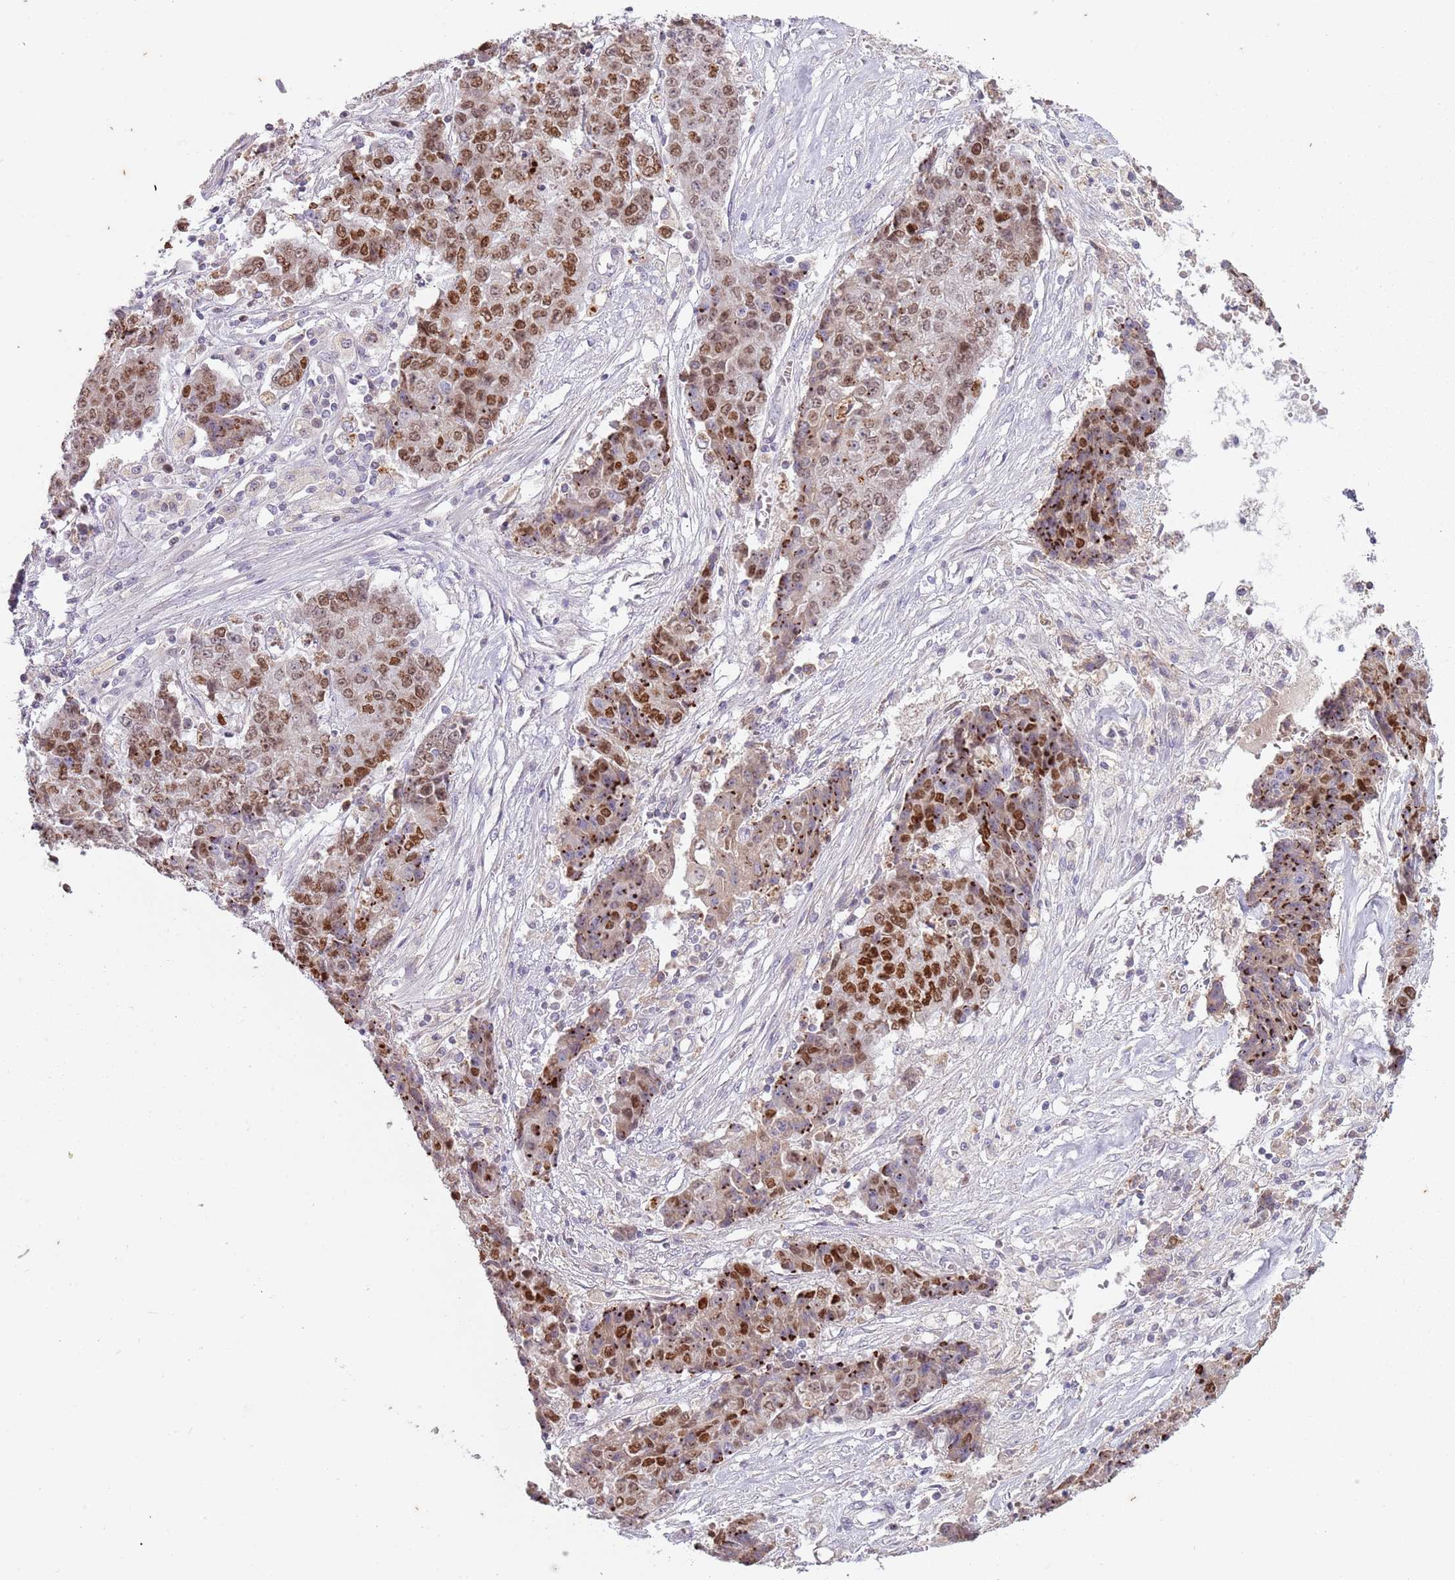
{"staining": {"intensity": "strong", "quantity": ">75%", "location": "nuclear"}, "tissue": "ovarian cancer", "cell_type": "Tumor cells", "image_type": "cancer", "snomed": [{"axis": "morphology", "description": "Carcinoma, endometroid"}, {"axis": "topography", "description": "Ovary"}], "caption": "High-magnification brightfield microscopy of ovarian cancer (endometroid carcinoma) stained with DAB (3,3'-diaminobenzidine) (brown) and counterstained with hematoxylin (blue). tumor cells exhibit strong nuclear expression is identified in about>75% of cells. (Brightfield microscopy of DAB IHC at high magnification).", "gene": "SYS1", "patient": {"sex": "female", "age": 42}}